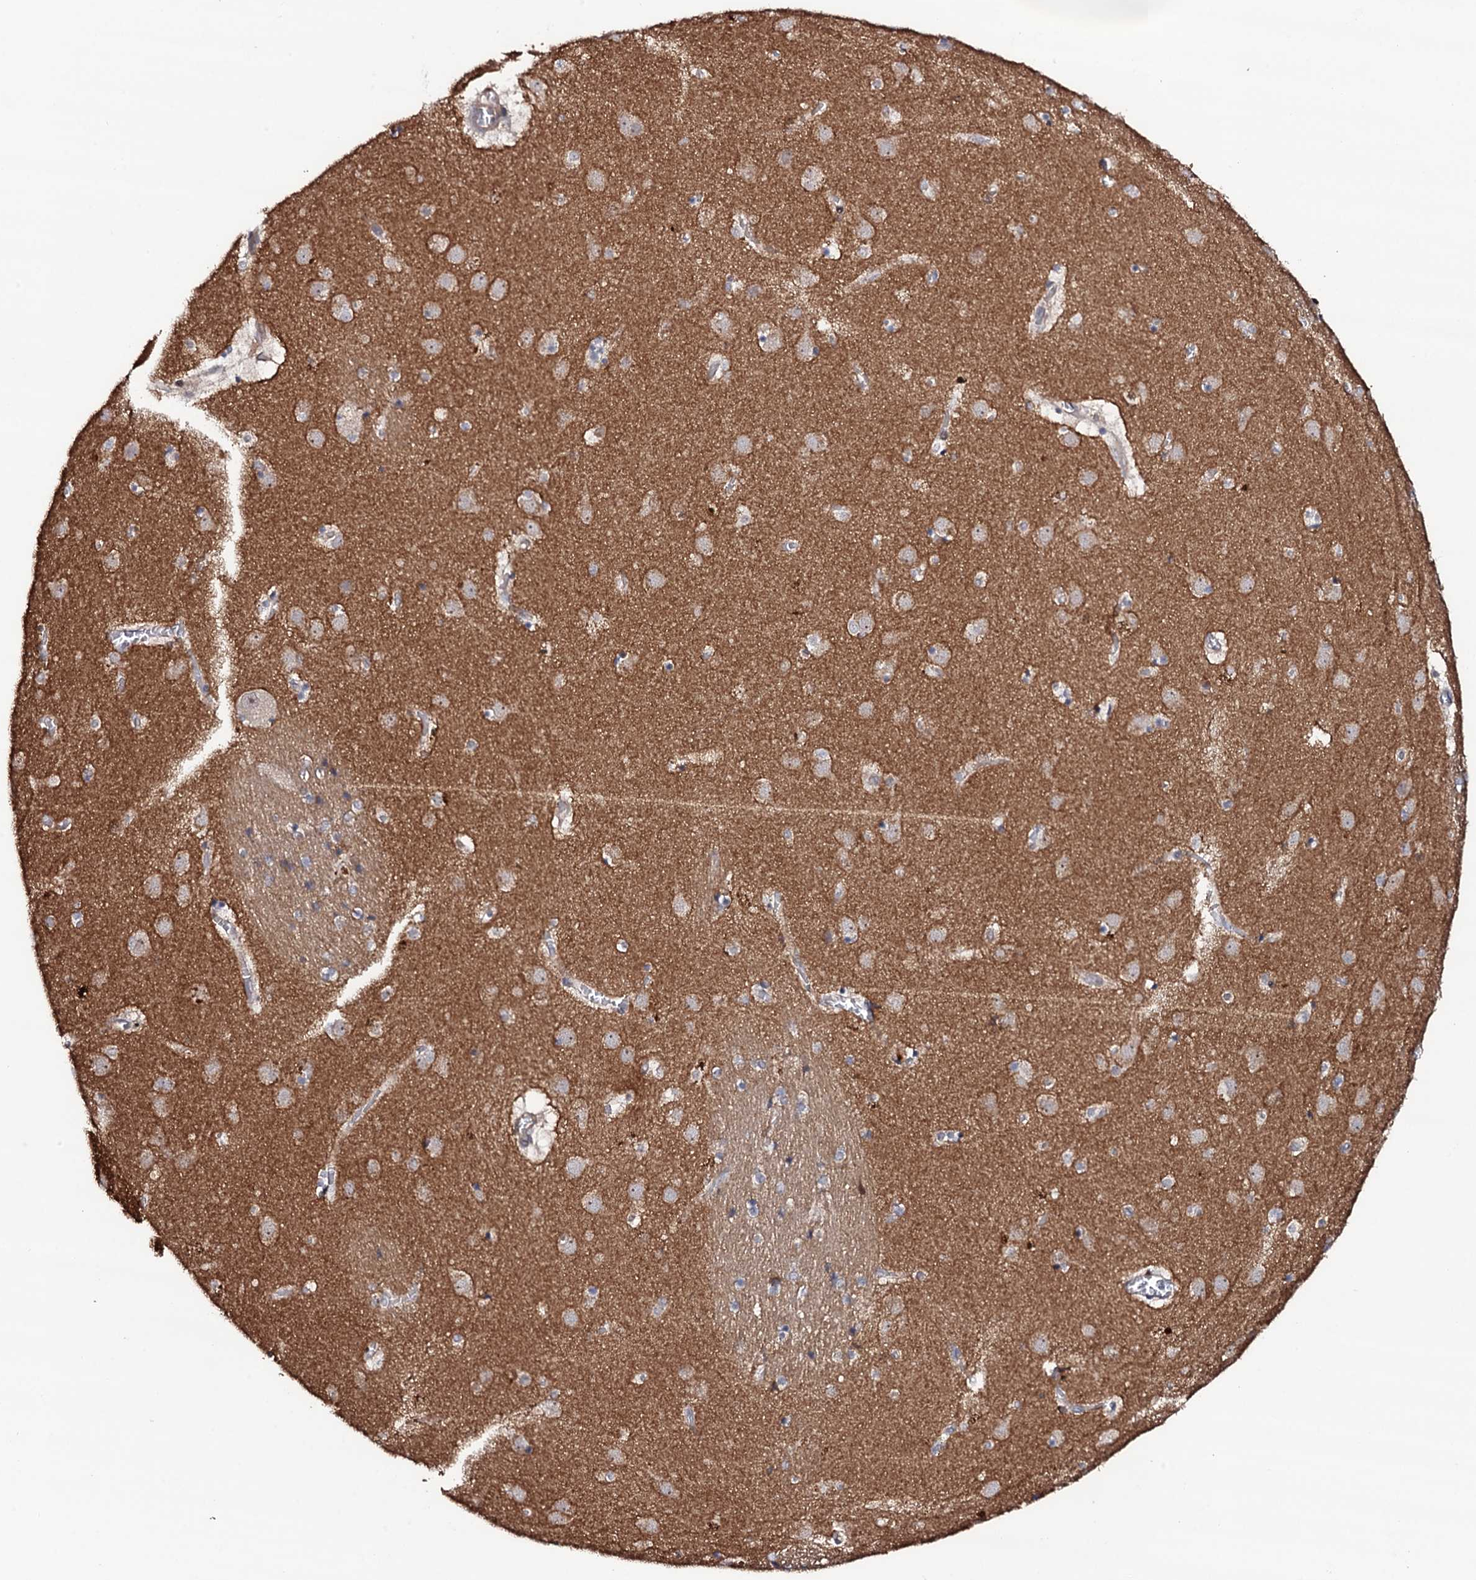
{"staining": {"intensity": "weak", "quantity": "<25%", "location": "cytoplasmic/membranous"}, "tissue": "caudate", "cell_type": "Glial cells", "image_type": "normal", "snomed": [{"axis": "morphology", "description": "Normal tissue, NOS"}, {"axis": "topography", "description": "Lateral ventricle wall"}], "caption": "Unremarkable caudate was stained to show a protein in brown. There is no significant staining in glial cells. Nuclei are stained in blue.", "gene": "CIAO2A", "patient": {"sex": "male", "age": 70}}